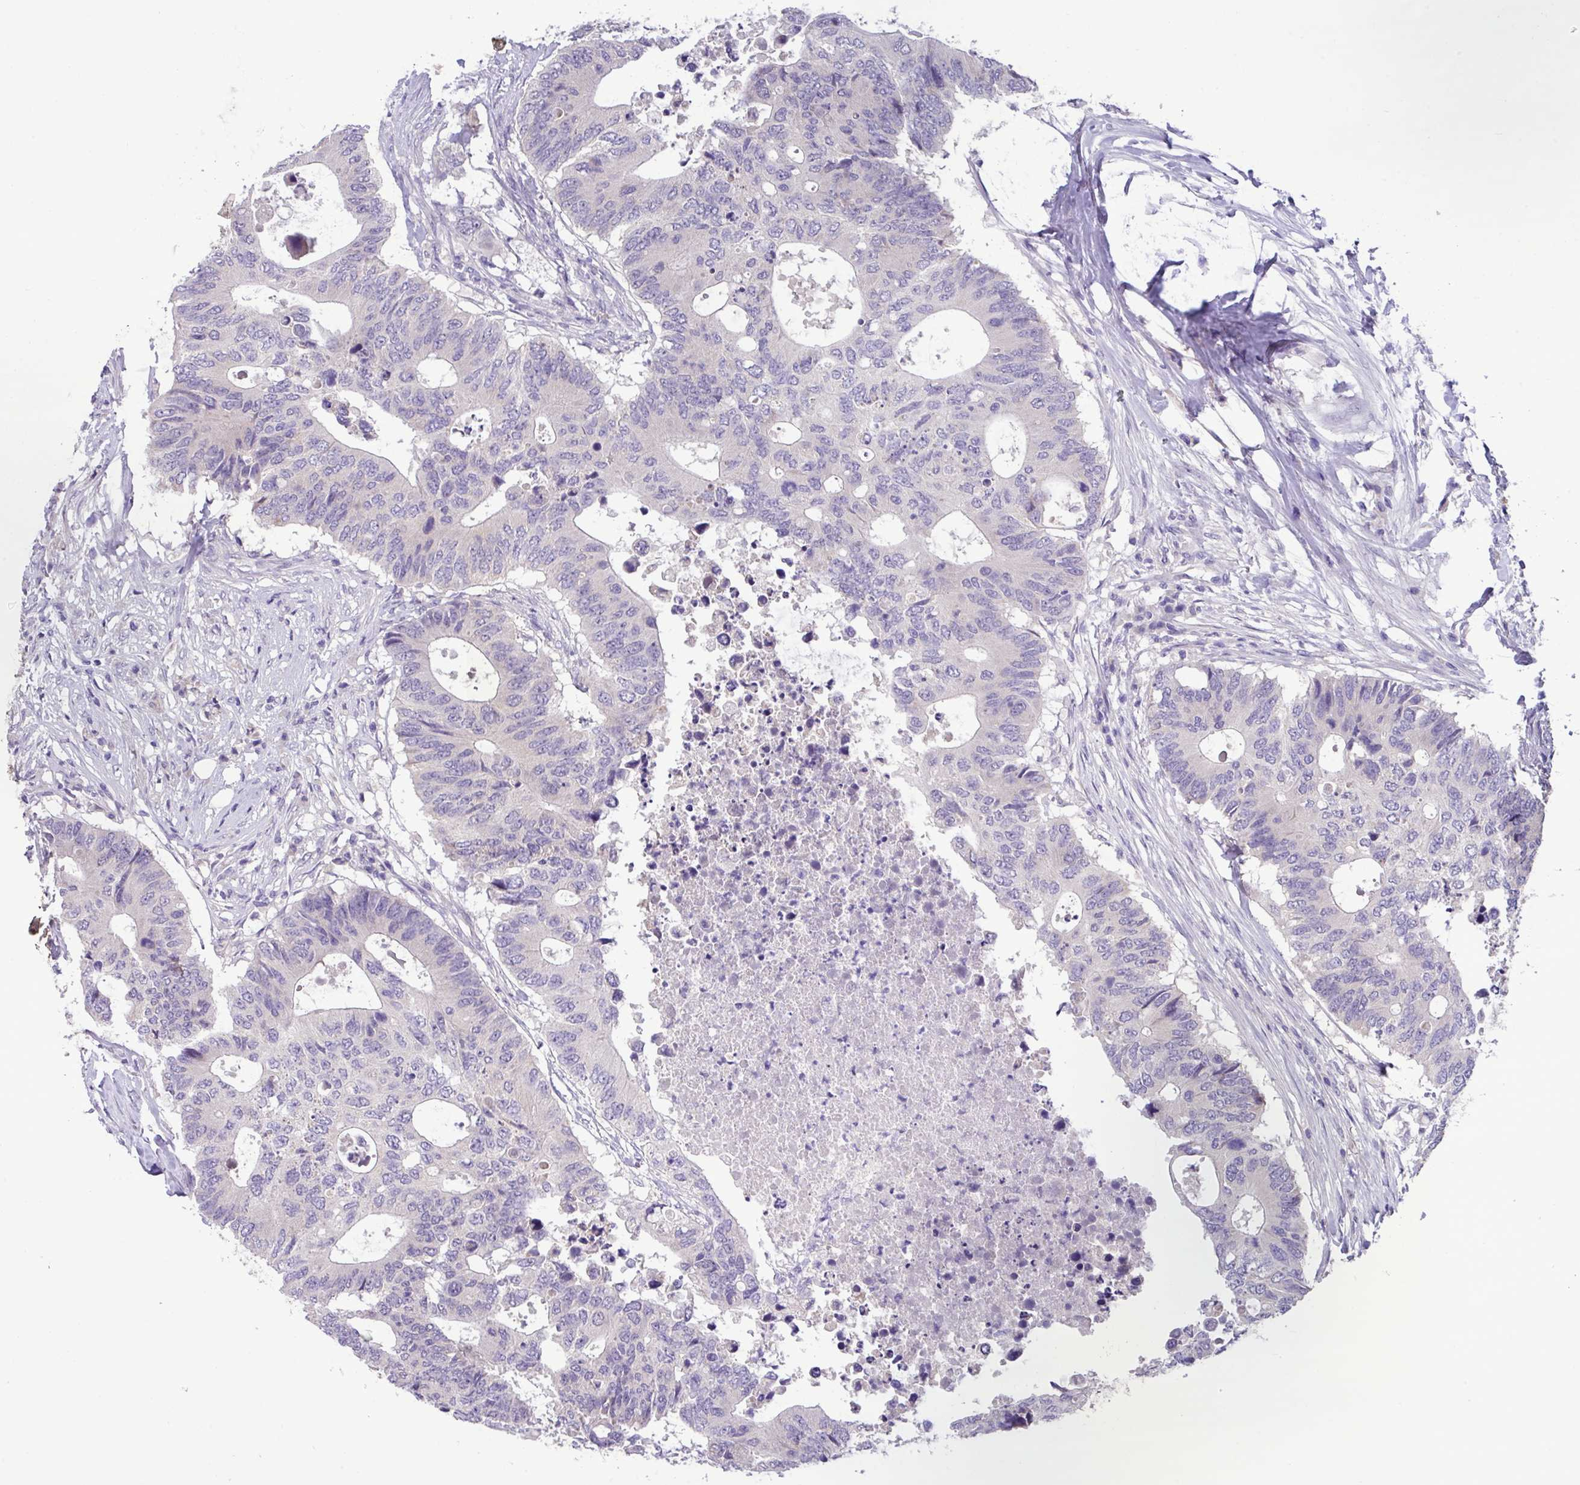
{"staining": {"intensity": "negative", "quantity": "none", "location": "none"}, "tissue": "colorectal cancer", "cell_type": "Tumor cells", "image_type": "cancer", "snomed": [{"axis": "morphology", "description": "Adenocarcinoma, NOS"}, {"axis": "topography", "description": "Colon"}], "caption": "Colorectal cancer (adenocarcinoma) was stained to show a protein in brown. There is no significant positivity in tumor cells. Nuclei are stained in blue.", "gene": "PAX8", "patient": {"sex": "male", "age": 71}}